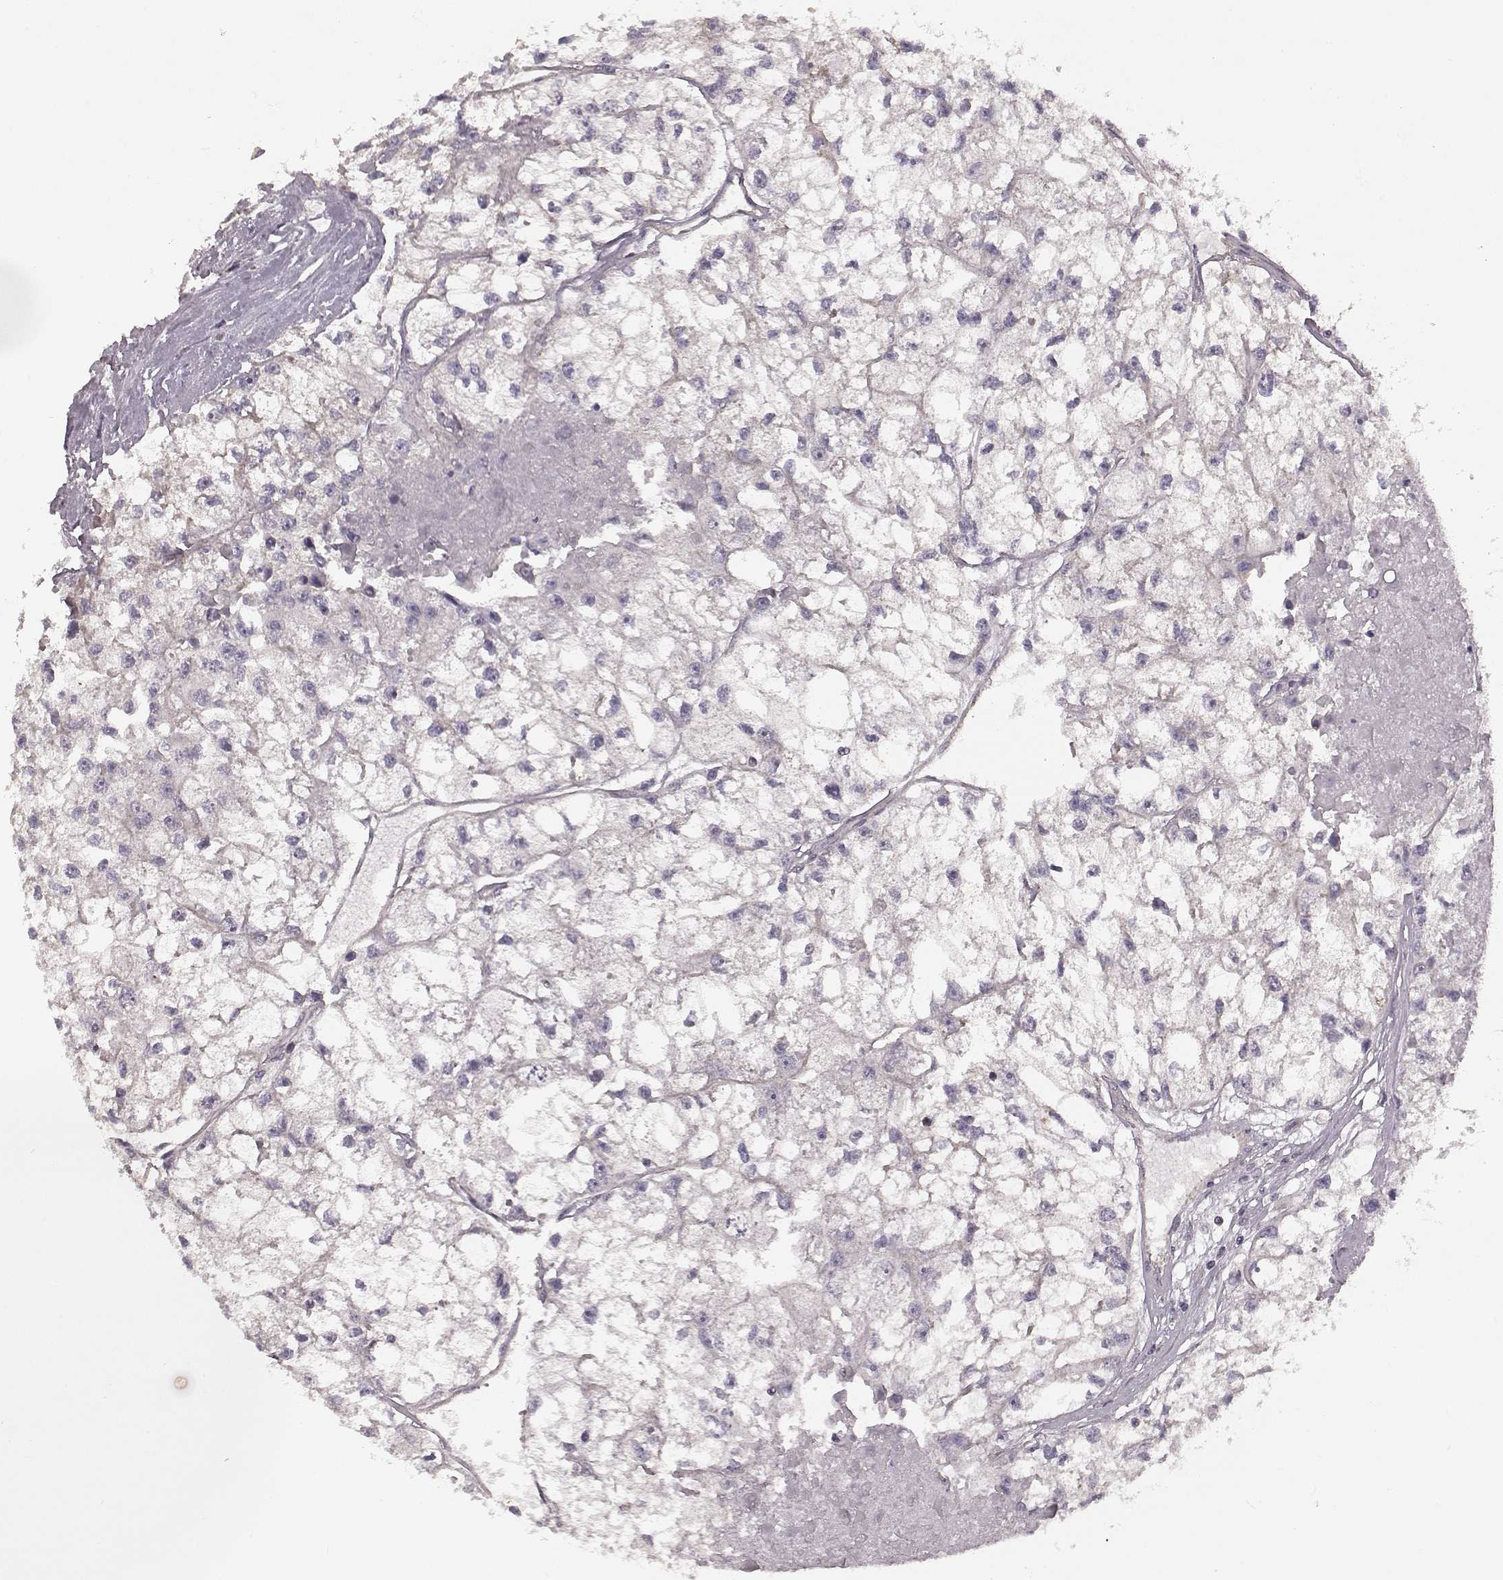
{"staining": {"intensity": "negative", "quantity": "none", "location": "none"}, "tissue": "renal cancer", "cell_type": "Tumor cells", "image_type": "cancer", "snomed": [{"axis": "morphology", "description": "Adenocarcinoma, NOS"}, {"axis": "topography", "description": "Kidney"}], "caption": "Human renal adenocarcinoma stained for a protein using immunohistochemistry (IHC) reveals no staining in tumor cells.", "gene": "ERBB3", "patient": {"sex": "male", "age": 56}}